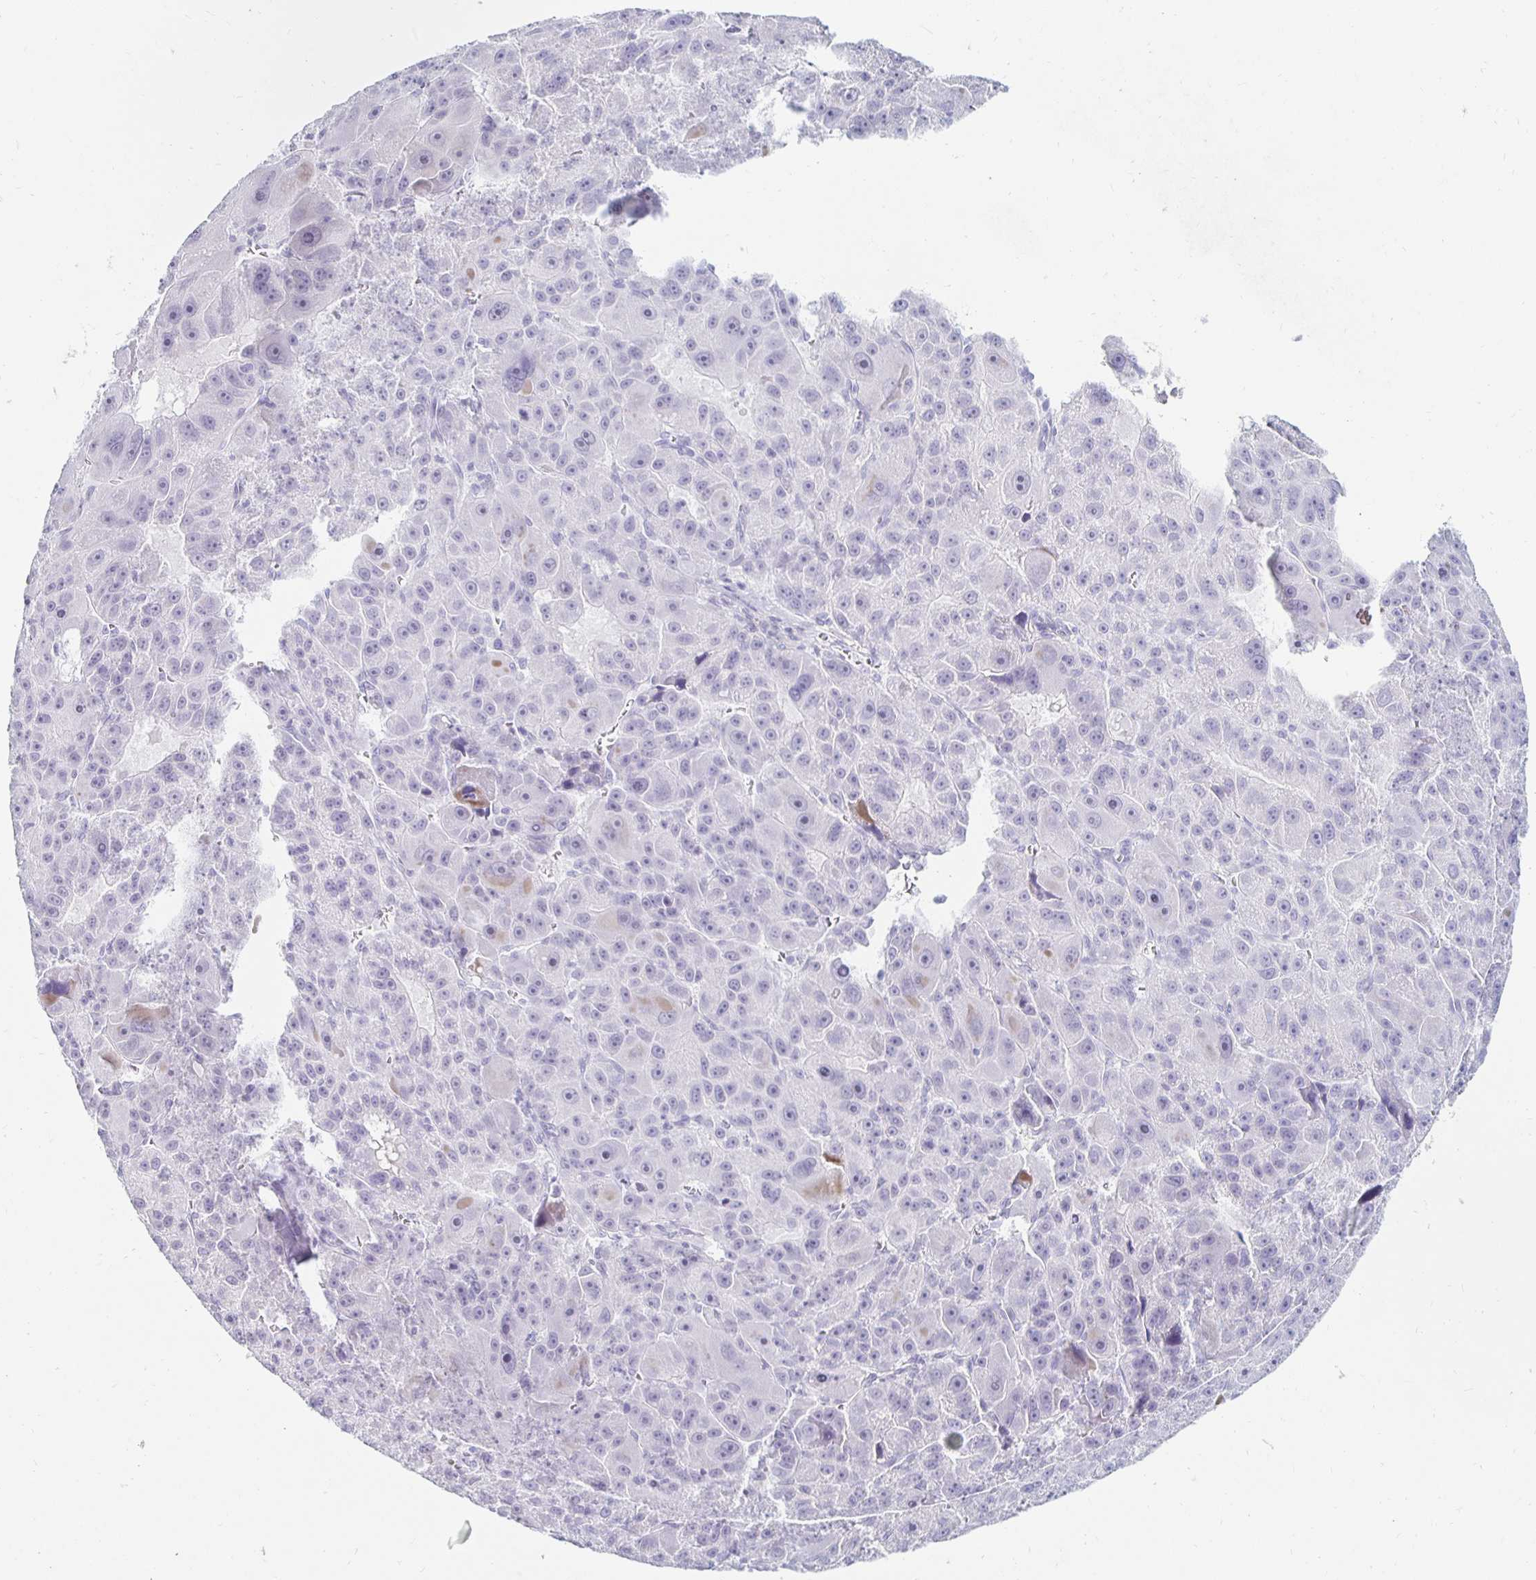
{"staining": {"intensity": "negative", "quantity": "none", "location": "none"}, "tissue": "liver cancer", "cell_type": "Tumor cells", "image_type": "cancer", "snomed": [{"axis": "morphology", "description": "Carcinoma, Hepatocellular, NOS"}, {"axis": "topography", "description": "Liver"}], "caption": "This image is of liver cancer (hepatocellular carcinoma) stained with immunohistochemistry to label a protein in brown with the nuclei are counter-stained blue. There is no staining in tumor cells. (DAB IHC with hematoxylin counter stain).", "gene": "KCNQ2", "patient": {"sex": "male", "age": 76}}